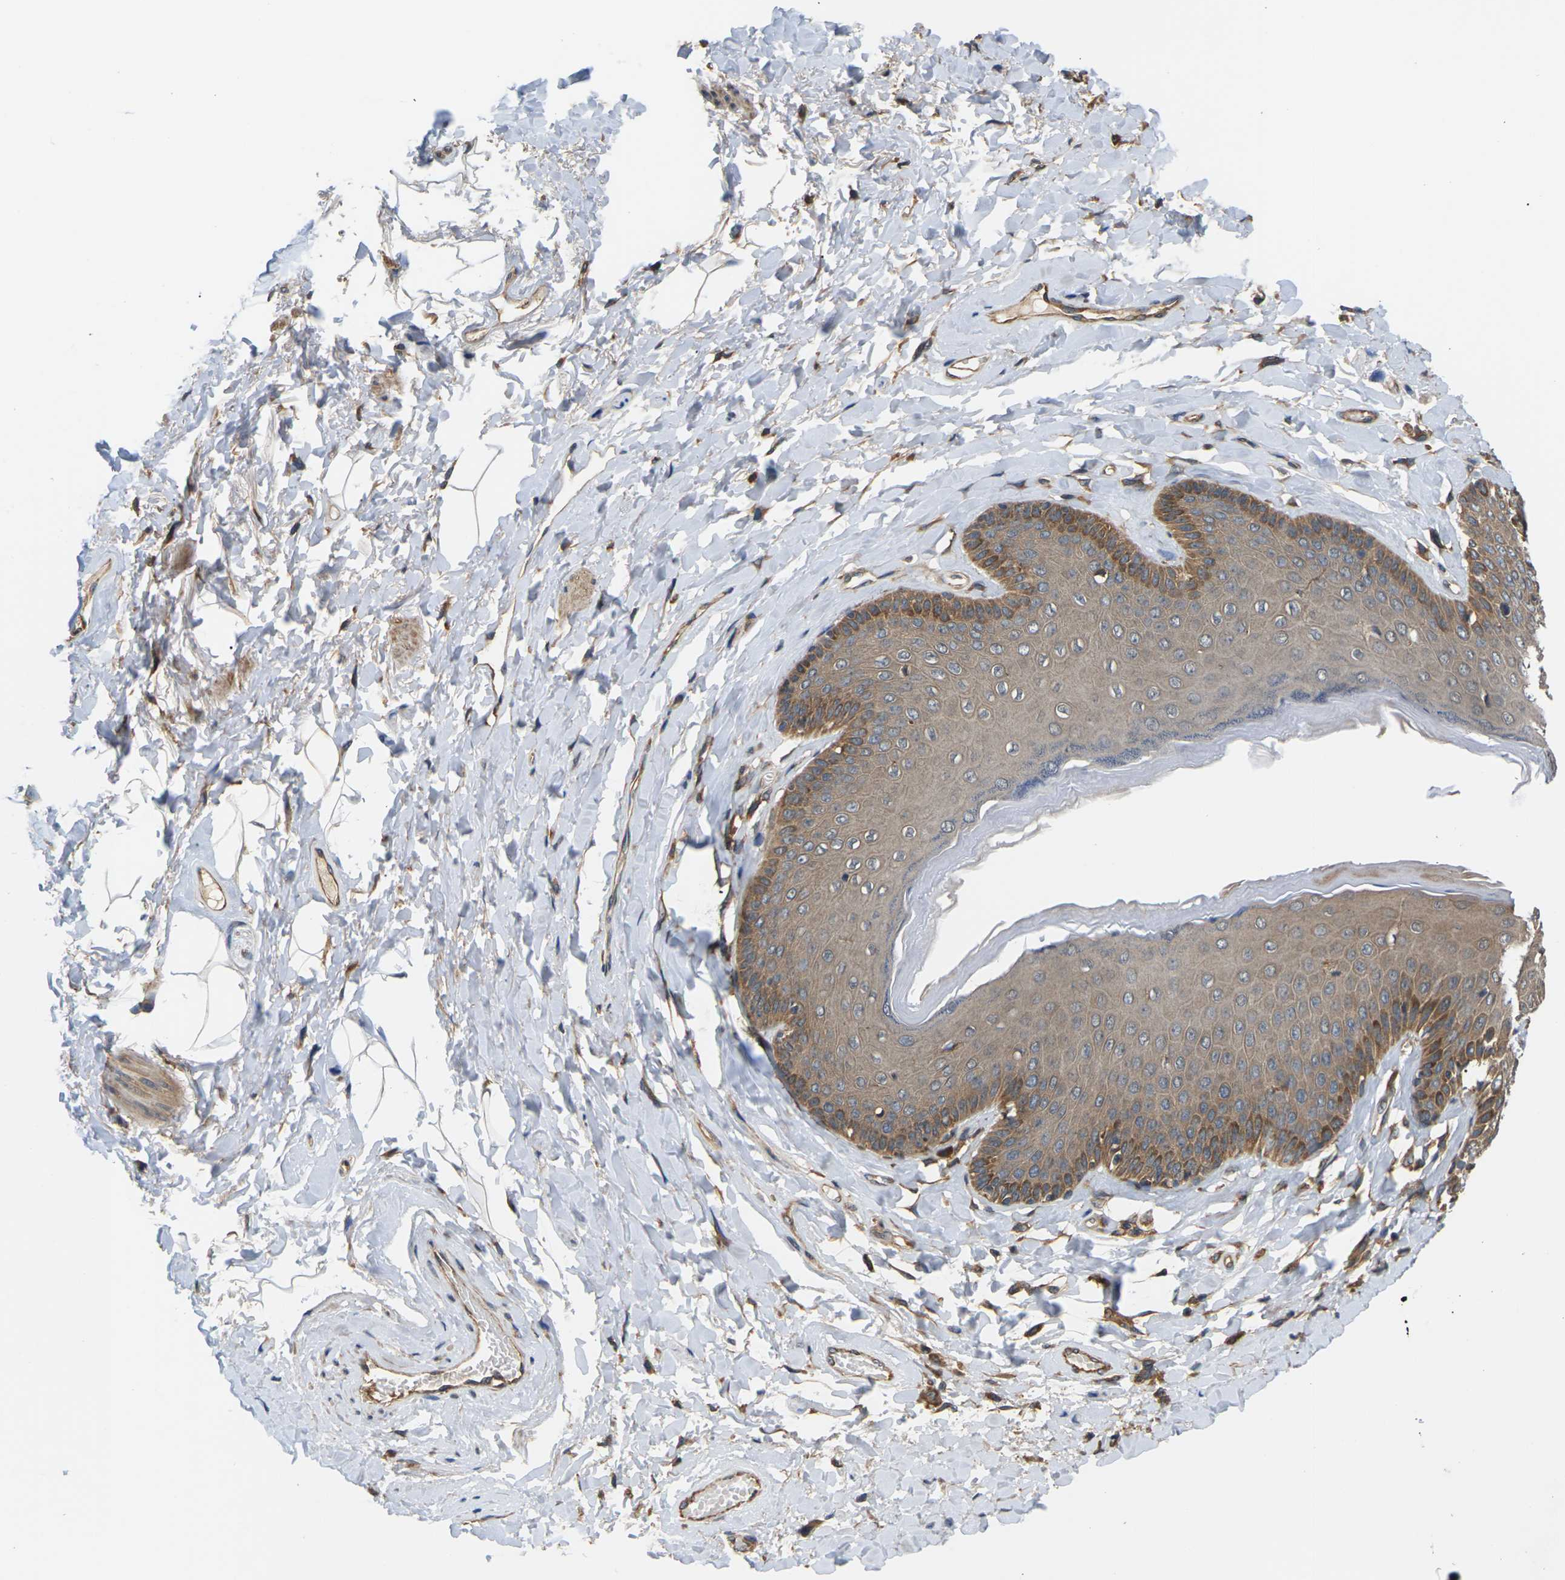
{"staining": {"intensity": "moderate", "quantity": ">75%", "location": "cytoplasmic/membranous"}, "tissue": "skin", "cell_type": "Epidermal cells", "image_type": "normal", "snomed": [{"axis": "morphology", "description": "Normal tissue, NOS"}, {"axis": "topography", "description": "Anal"}], "caption": "Protein positivity by immunohistochemistry displays moderate cytoplasmic/membranous positivity in approximately >75% of epidermal cells in benign skin. The protein of interest is shown in brown color, while the nuclei are stained blue.", "gene": "NRAS", "patient": {"sex": "male", "age": 69}}